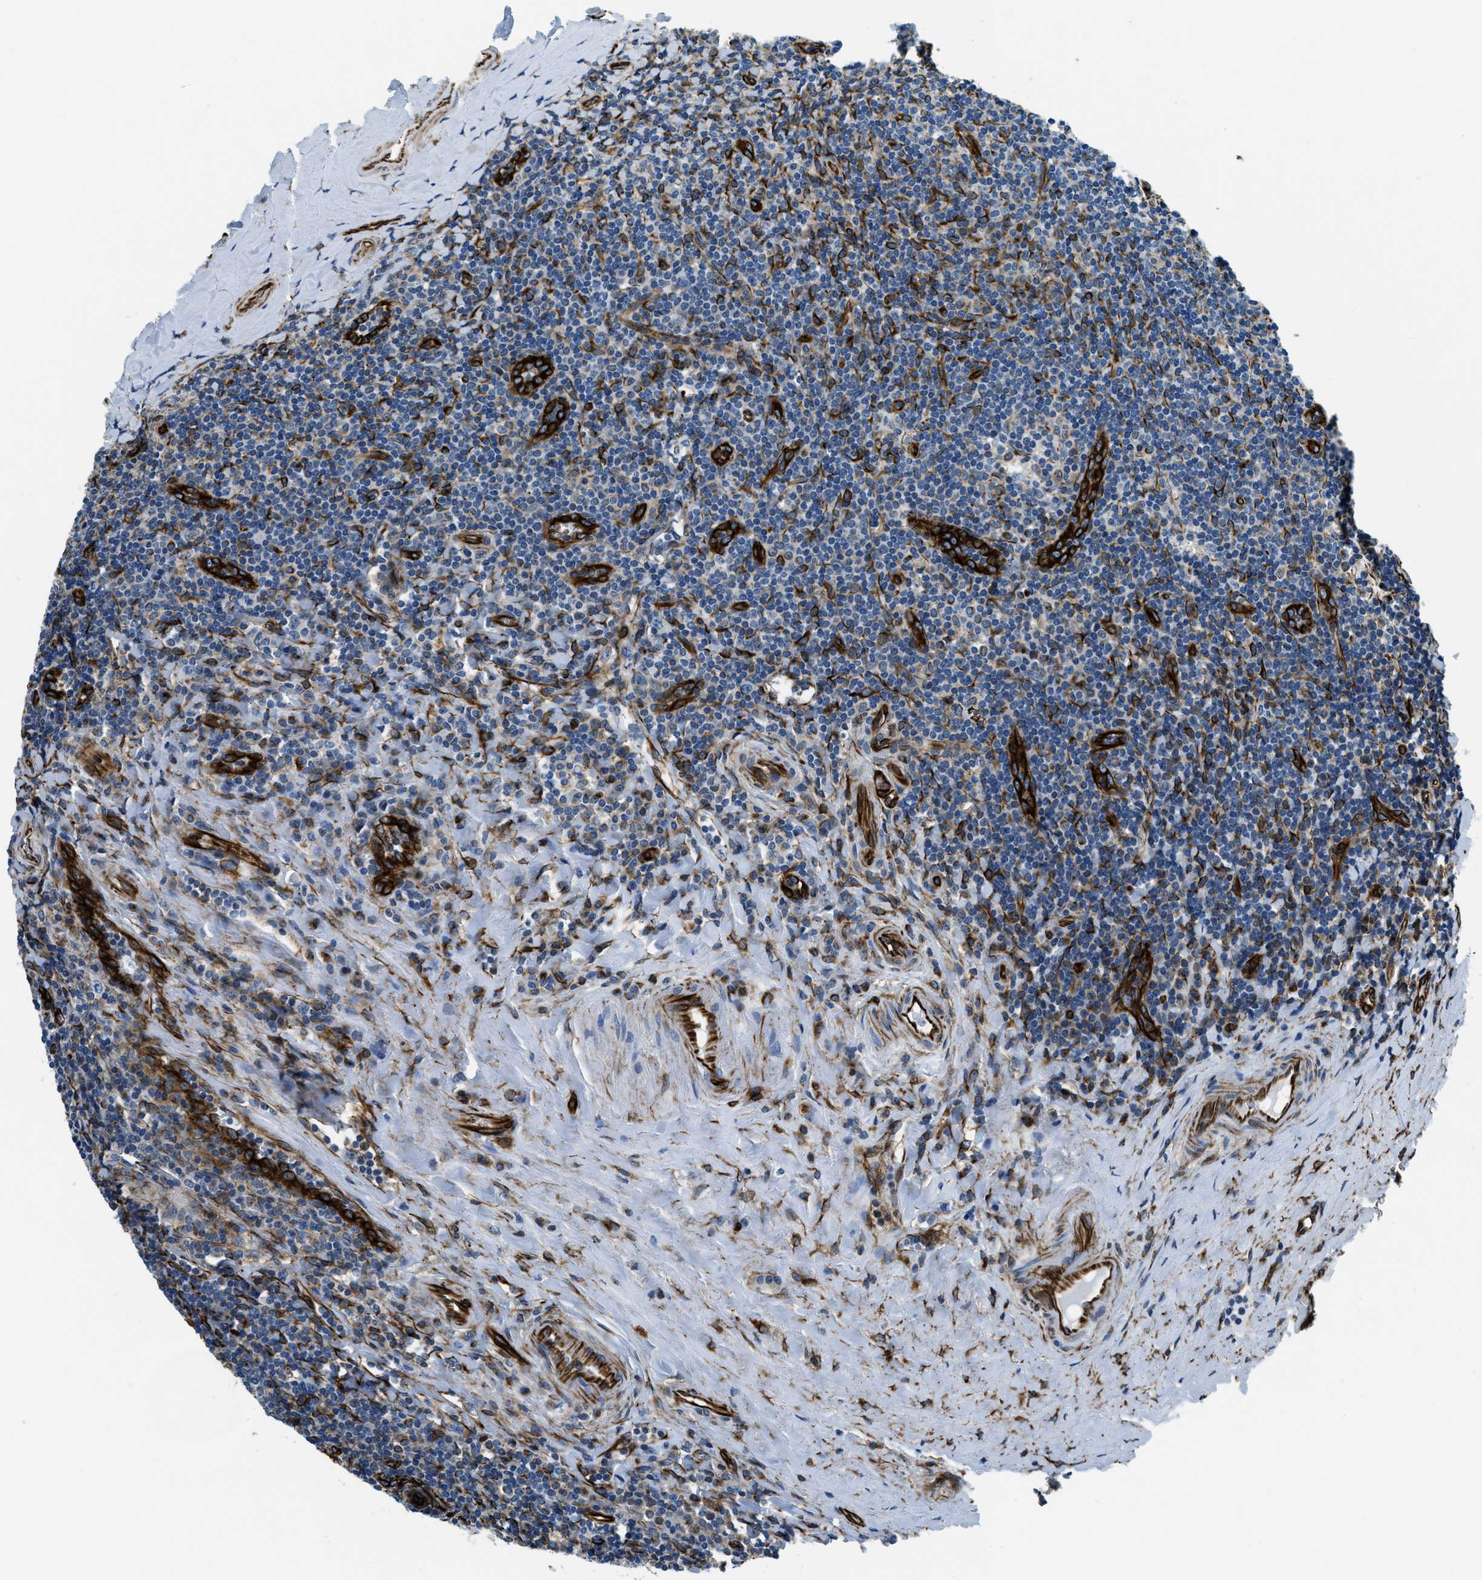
{"staining": {"intensity": "moderate", "quantity": "<25%", "location": "cytoplasmic/membranous"}, "tissue": "tonsil", "cell_type": "Germinal center cells", "image_type": "normal", "snomed": [{"axis": "morphology", "description": "Normal tissue, NOS"}, {"axis": "topography", "description": "Tonsil"}], "caption": "A brown stain highlights moderate cytoplasmic/membranous expression of a protein in germinal center cells of benign tonsil. (Brightfield microscopy of DAB IHC at high magnification).", "gene": "GNS", "patient": {"sex": "male", "age": 37}}